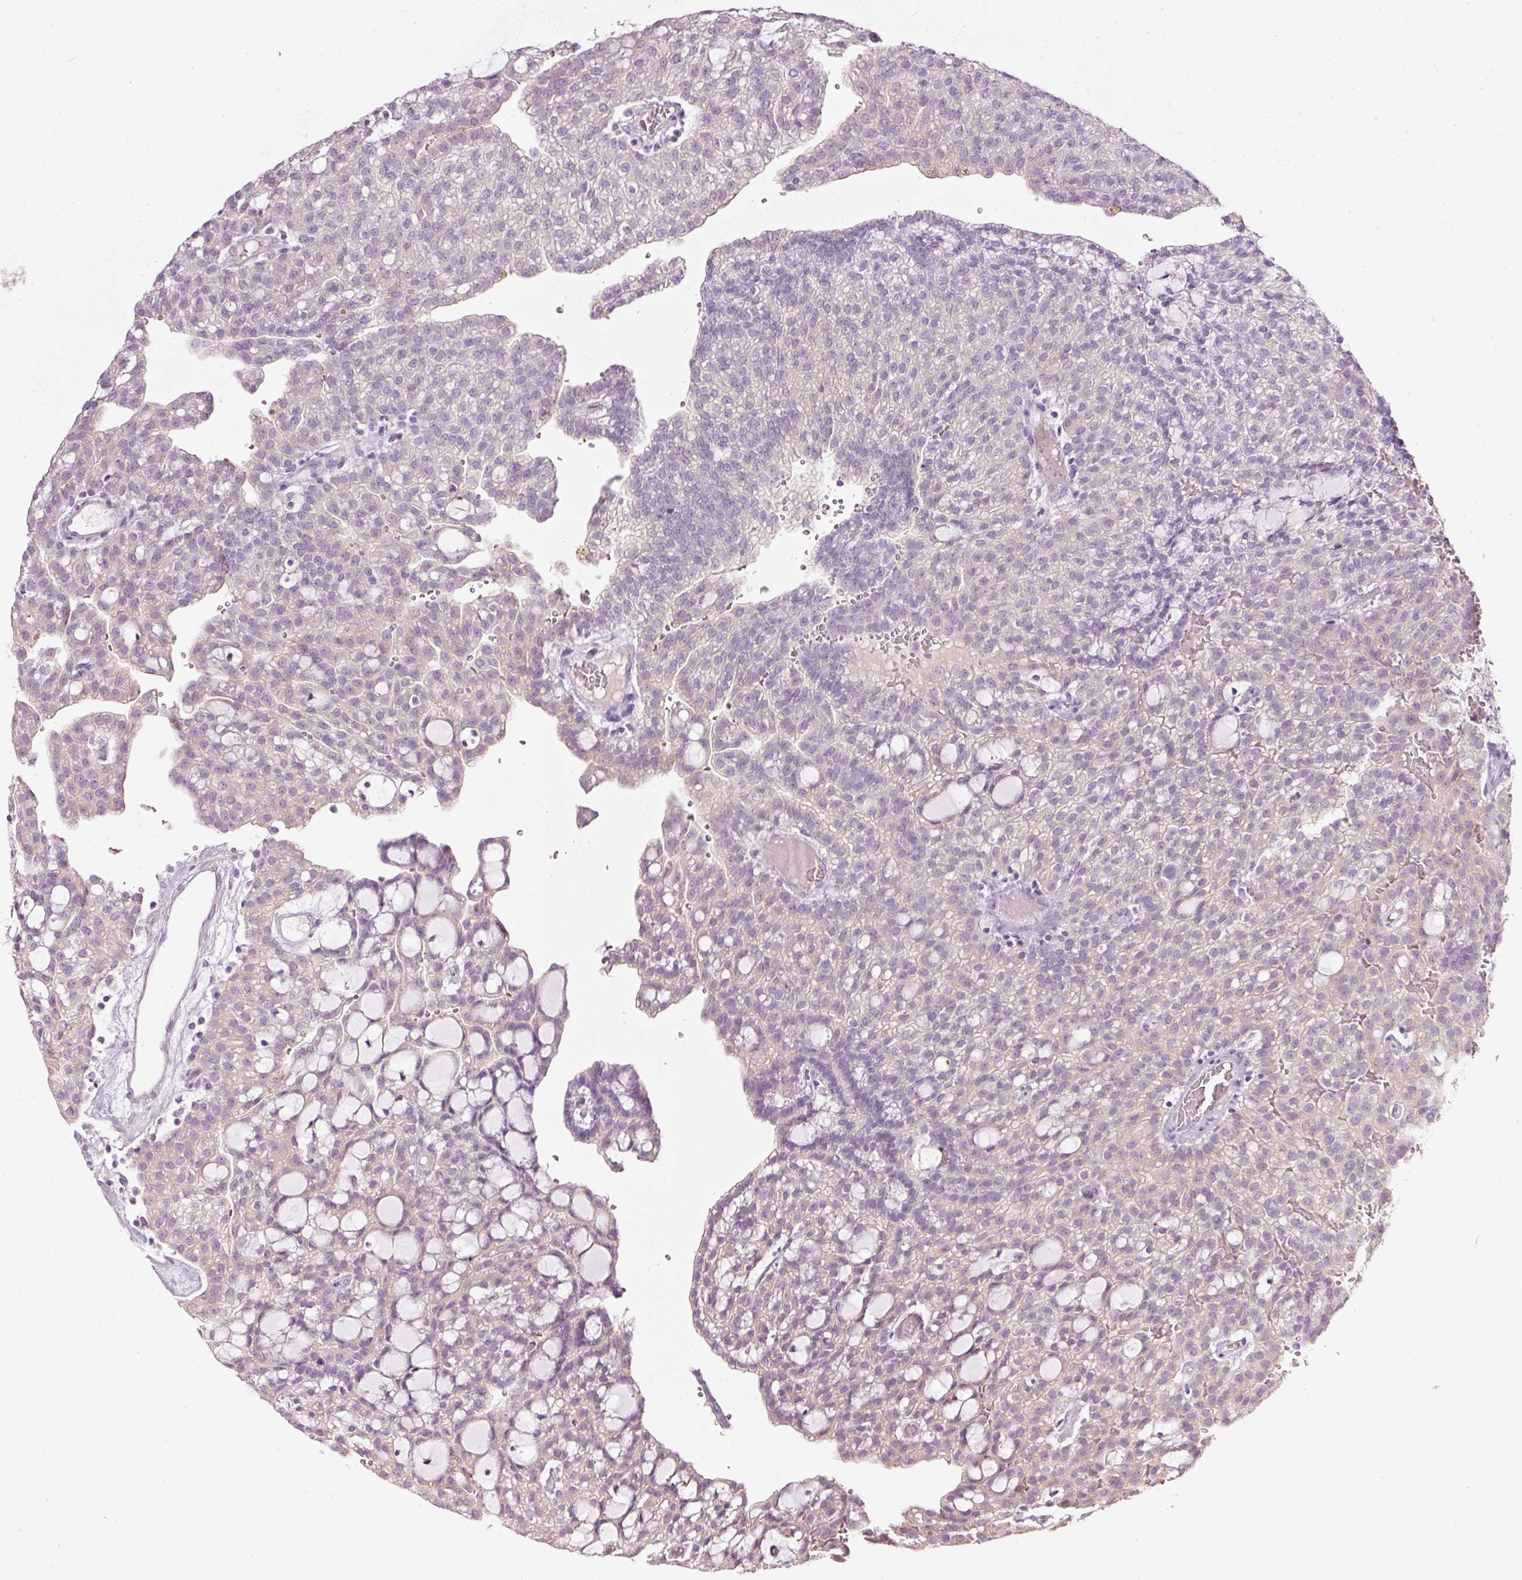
{"staining": {"intensity": "negative", "quantity": "none", "location": "none"}, "tissue": "renal cancer", "cell_type": "Tumor cells", "image_type": "cancer", "snomed": [{"axis": "morphology", "description": "Adenocarcinoma, NOS"}, {"axis": "topography", "description": "Kidney"}], "caption": "Immunohistochemistry (IHC) histopathology image of human renal cancer (adenocarcinoma) stained for a protein (brown), which demonstrates no positivity in tumor cells.", "gene": "PDXDC1", "patient": {"sex": "male", "age": 63}}